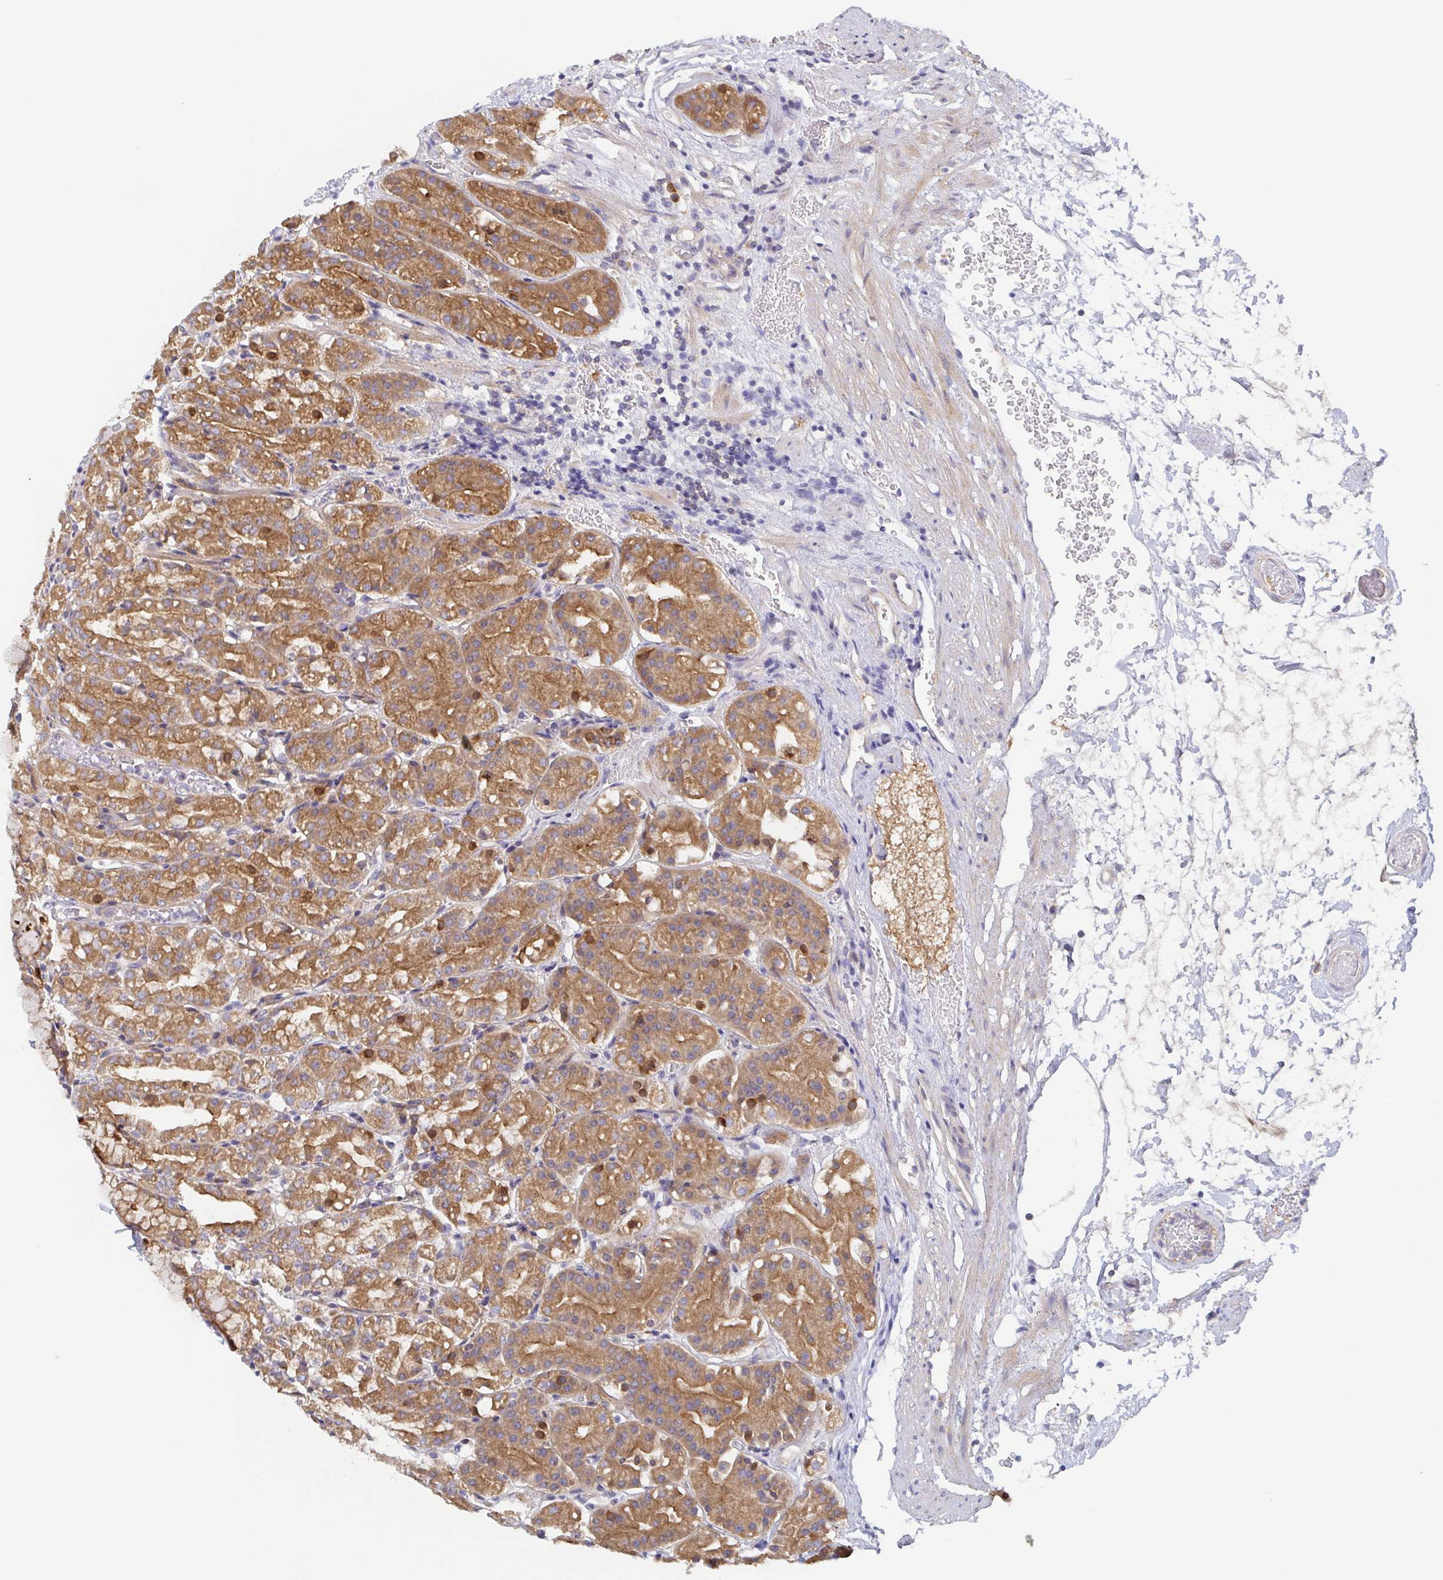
{"staining": {"intensity": "moderate", "quantity": ">75%", "location": "cytoplasmic/membranous"}, "tissue": "stomach", "cell_type": "Glandular cells", "image_type": "normal", "snomed": [{"axis": "morphology", "description": "Normal tissue, NOS"}, {"axis": "topography", "description": "Stomach"}], "caption": "Approximately >75% of glandular cells in unremarkable stomach demonstrate moderate cytoplasmic/membranous protein staining as visualized by brown immunohistochemical staining.", "gene": "TUFT1", "patient": {"sex": "female", "age": 57}}